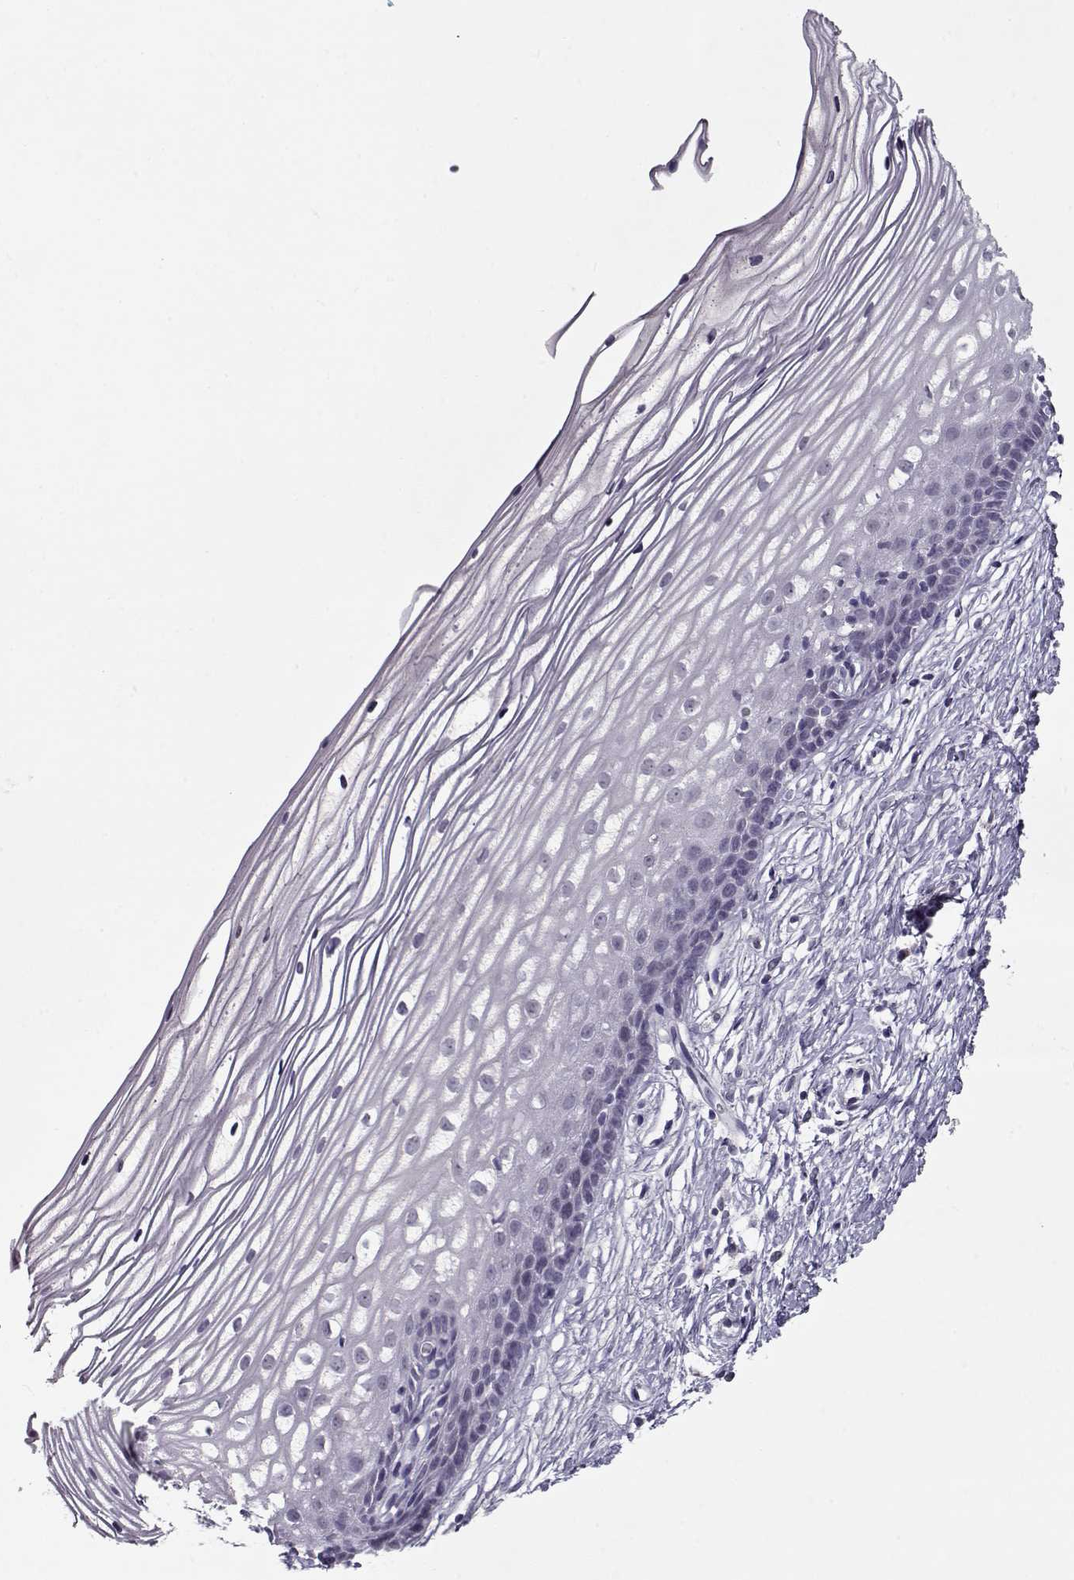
{"staining": {"intensity": "negative", "quantity": "none", "location": "none"}, "tissue": "cervix", "cell_type": "Glandular cells", "image_type": "normal", "snomed": [{"axis": "morphology", "description": "Normal tissue, NOS"}, {"axis": "topography", "description": "Cervix"}], "caption": "Immunohistochemistry (IHC) image of benign cervix stained for a protein (brown), which reveals no expression in glandular cells.", "gene": "SEC16B", "patient": {"sex": "female", "age": 40}}